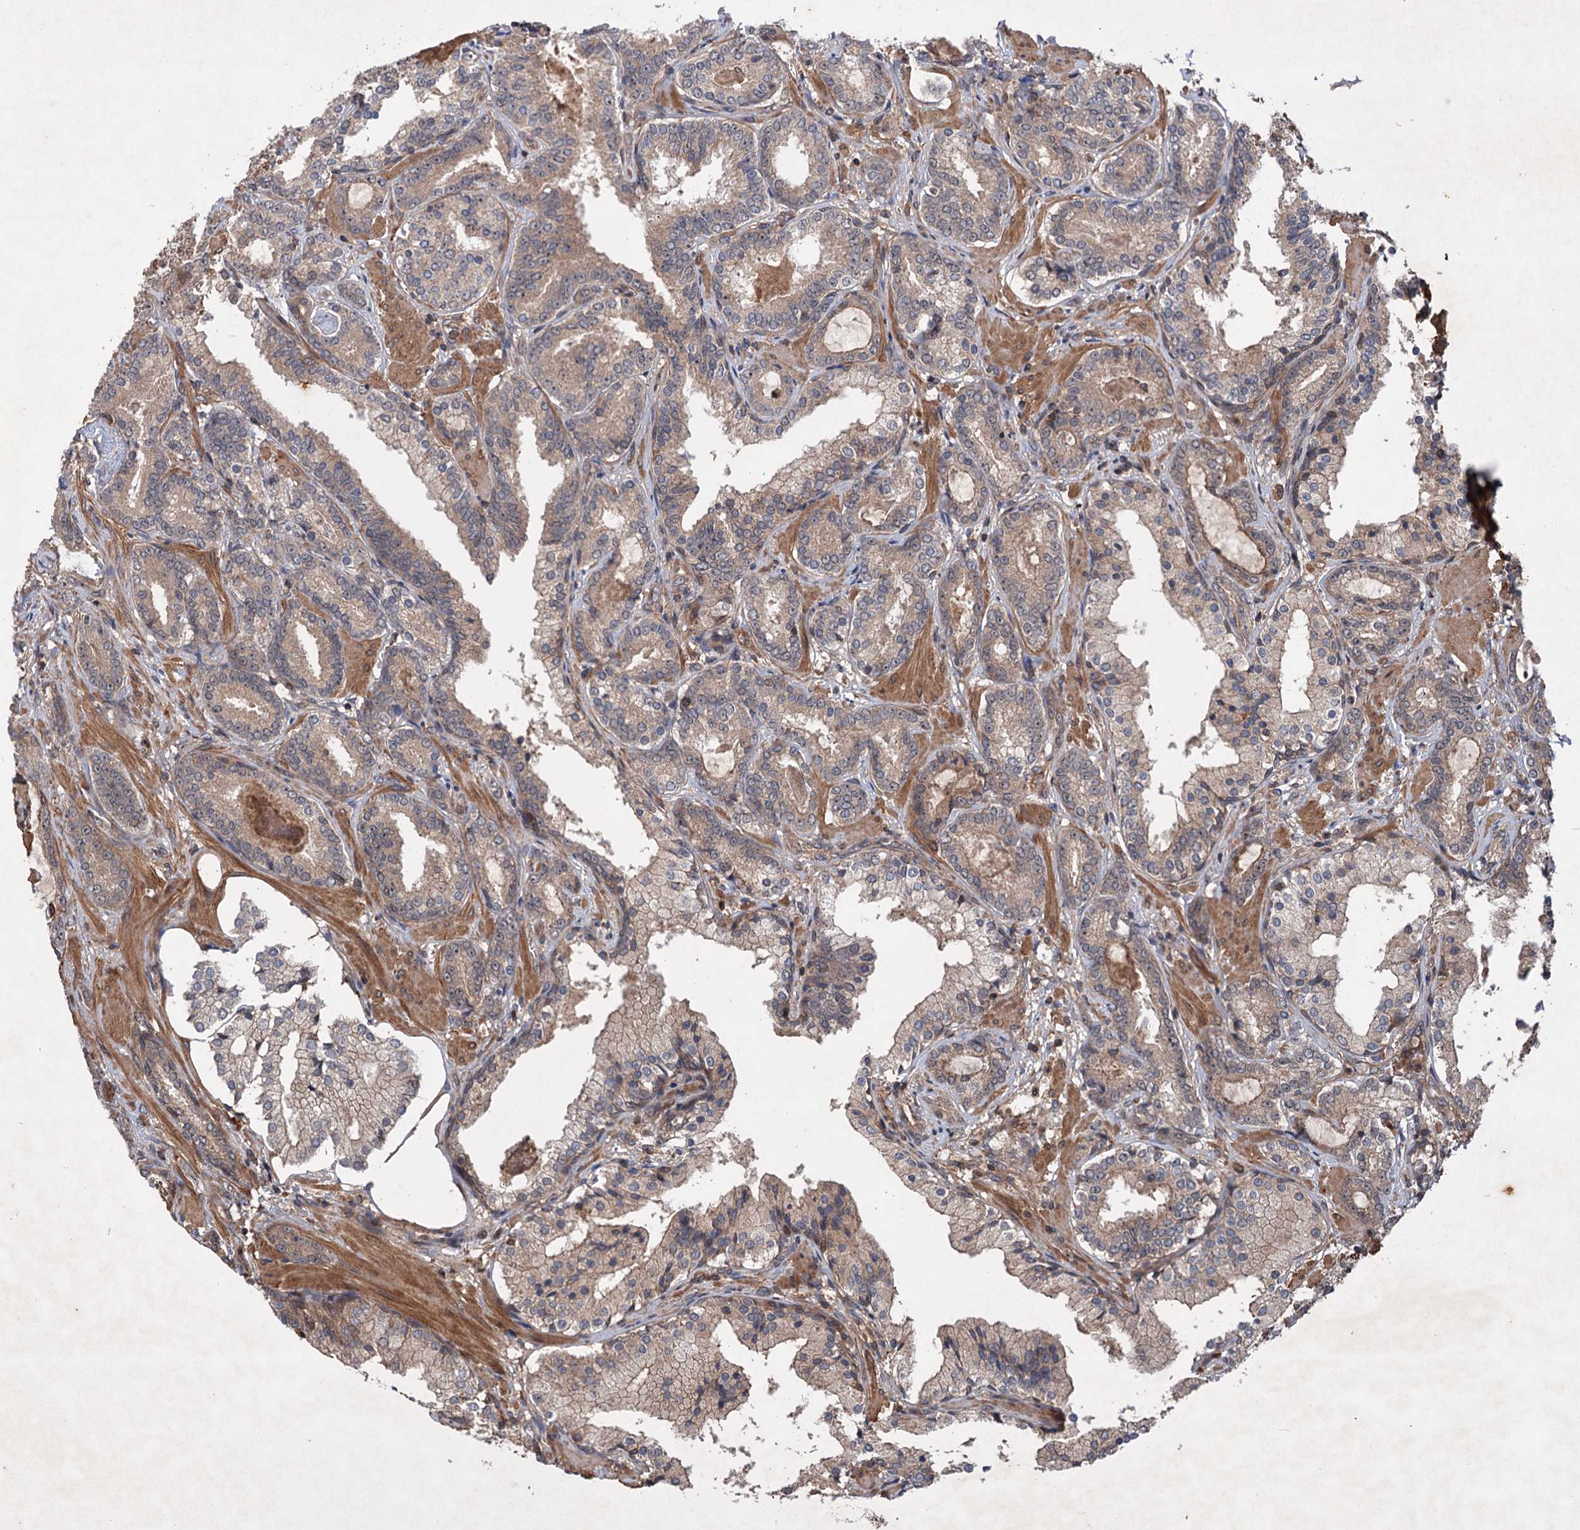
{"staining": {"intensity": "weak", "quantity": ">75%", "location": "cytoplasmic/membranous"}, "tissue": "prostate cancer", "cell_type": "Tumor cells", "image_type": "cancer", "snomed": [{"axis": "morphology", "description": "Adenocarcinoma, High grade"}, {"axis": "topography", "description": "Prostate"}], "caption": "This is a micrograph of IHC staining of high-grade adenocarcinoma (prostate), which shows weak expression in the cytoplasmic/membranous of tumor cells.", "gene": "ADK", "patient": {"sex": "male", "age": 58}}